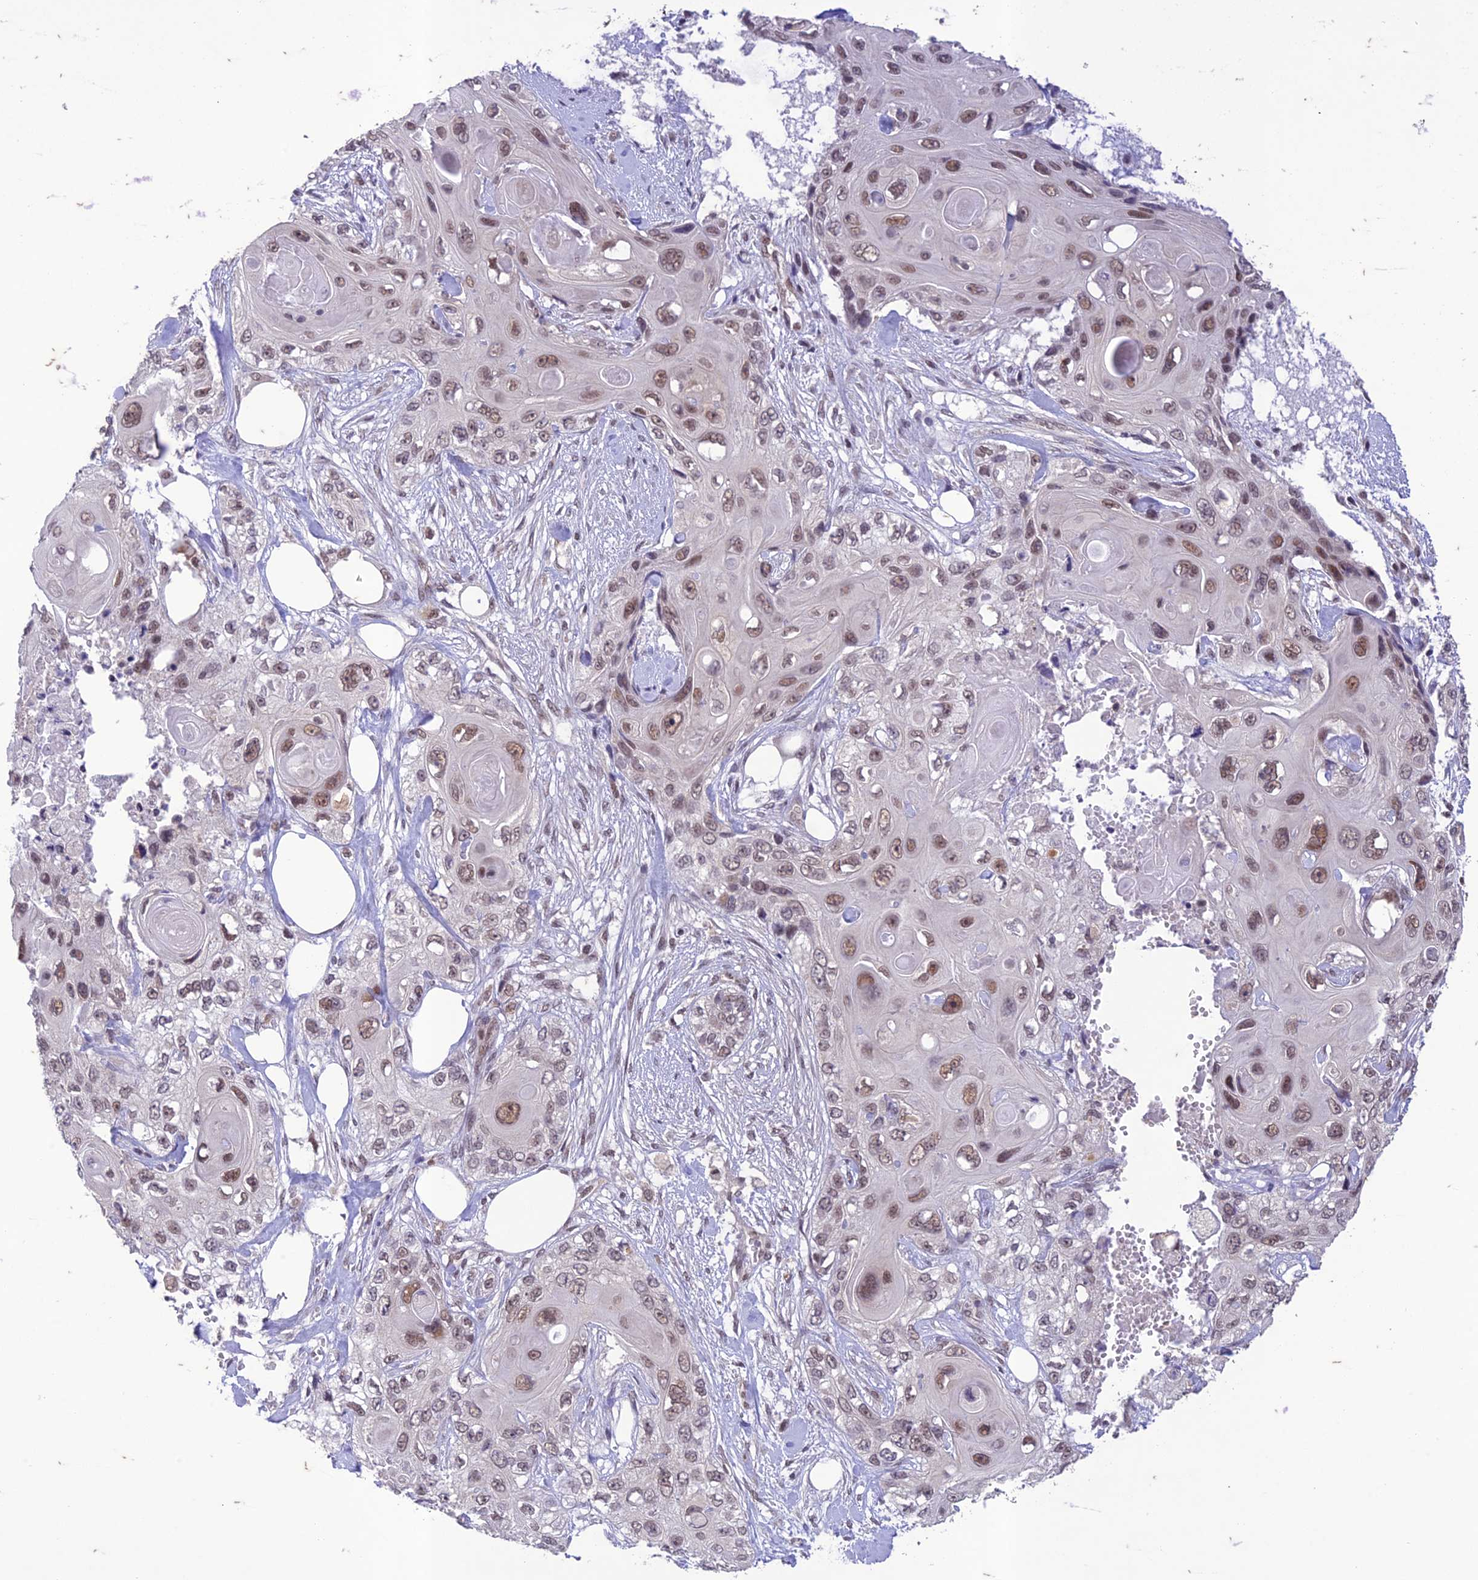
{"staining": {"intensity": "moderate", "quantity": ">75%", "location": "nuclear"}, "tissue": "skin cancer", "cell_type": "Tumor cells", "image_type": "cancer", "snomed": [{"axis": "morphology", "description": "Normal tissue, NOS"}, {"axis": "morphology", "description": "Squamous cell carcinoma, NOS"}, {"axis": "topography", "description": "Skin"}], "caption": "Skin cancer was stained to show a protein in brown. There is medium levels of moderate nuclear positivity in about >75% of tumor cells.", "gene": "POP4", "patient": {"sex": "male", "age": 72}}